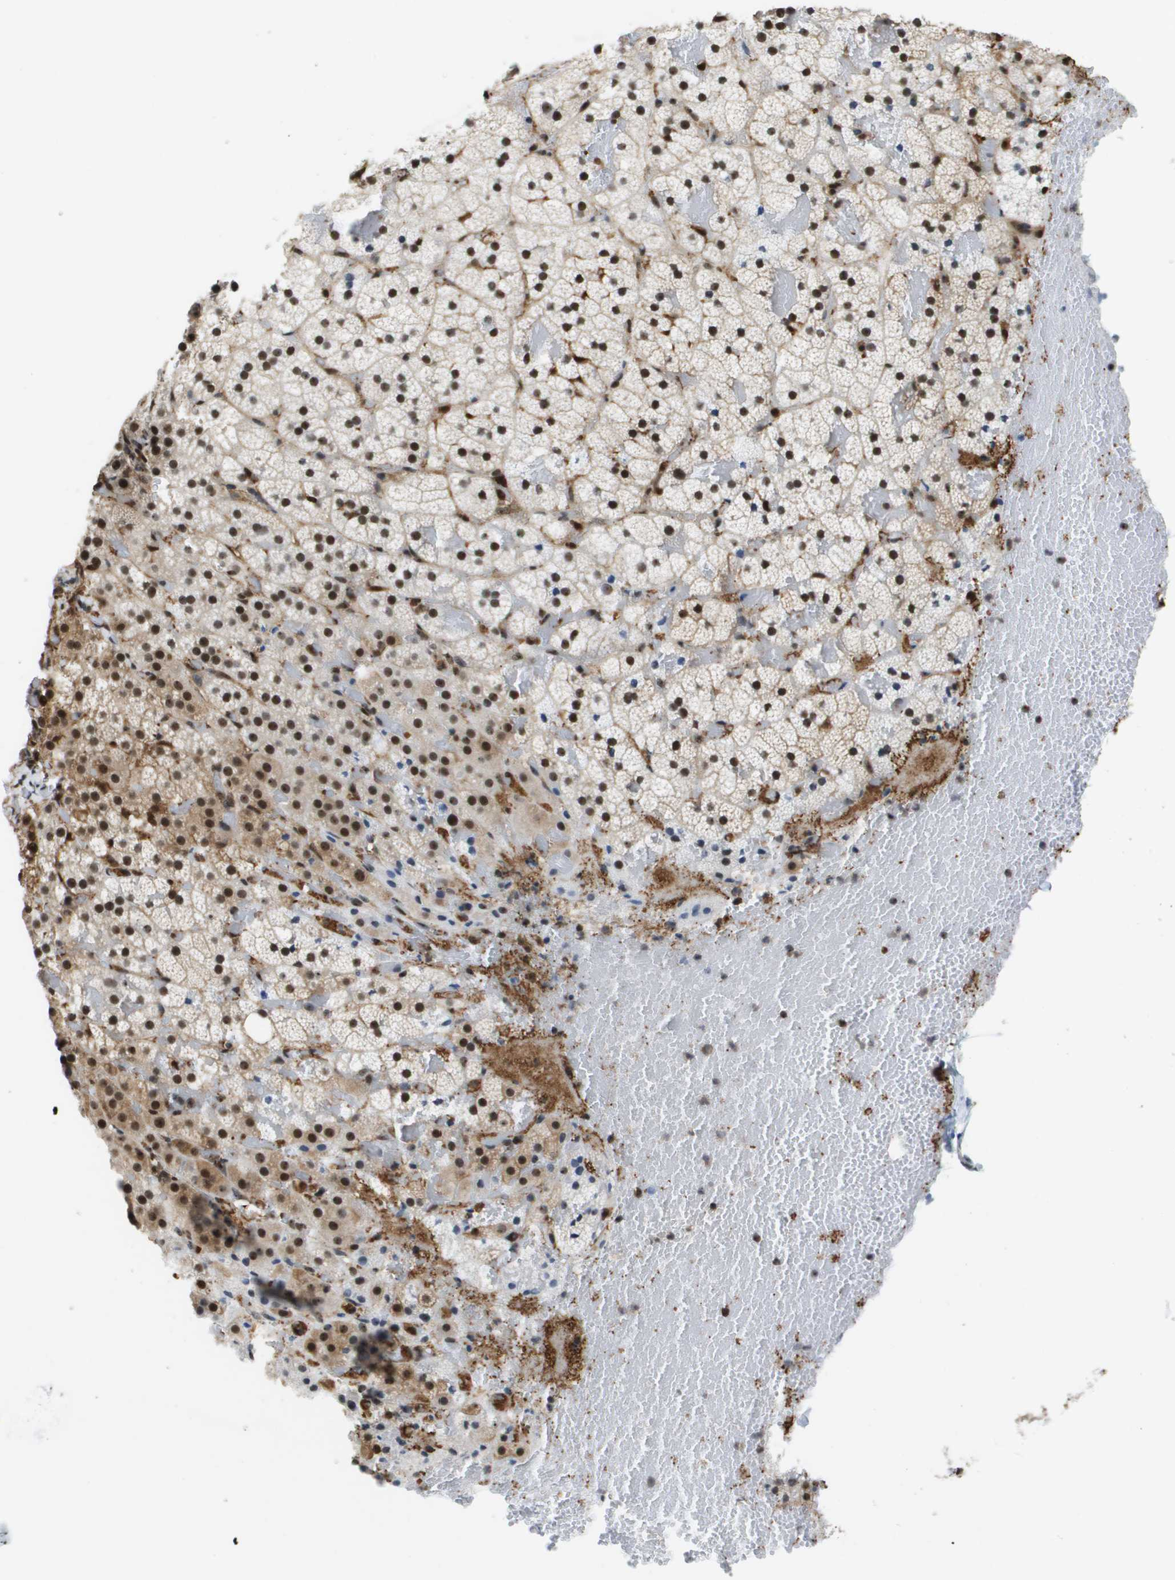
{"staining": {"intensity": "strong", "quantity": ">75%", "location": "nuclear"}, "tissue": "adrenal gland", "cell_type": "Glandular cells", "image_type": "normal", "snomed": [{"axis": "morphology", "description": "Normal tissue, NOS"}, {"axis": "topography", "description": "Adrenal gland"}], "caption": "Benign adrenal gland was stained to show a protein in brown. There is high levels of strong nuclear staining in approximately >75% of glandular cells. The staining was performed using DAB (3,3'-diaminobenzidine), with brown indicating positive protein expression. Nuclei are stained blue with hematoxylin.", "gene": "EP400", "patient": {"sex": "female", "age": 59}}